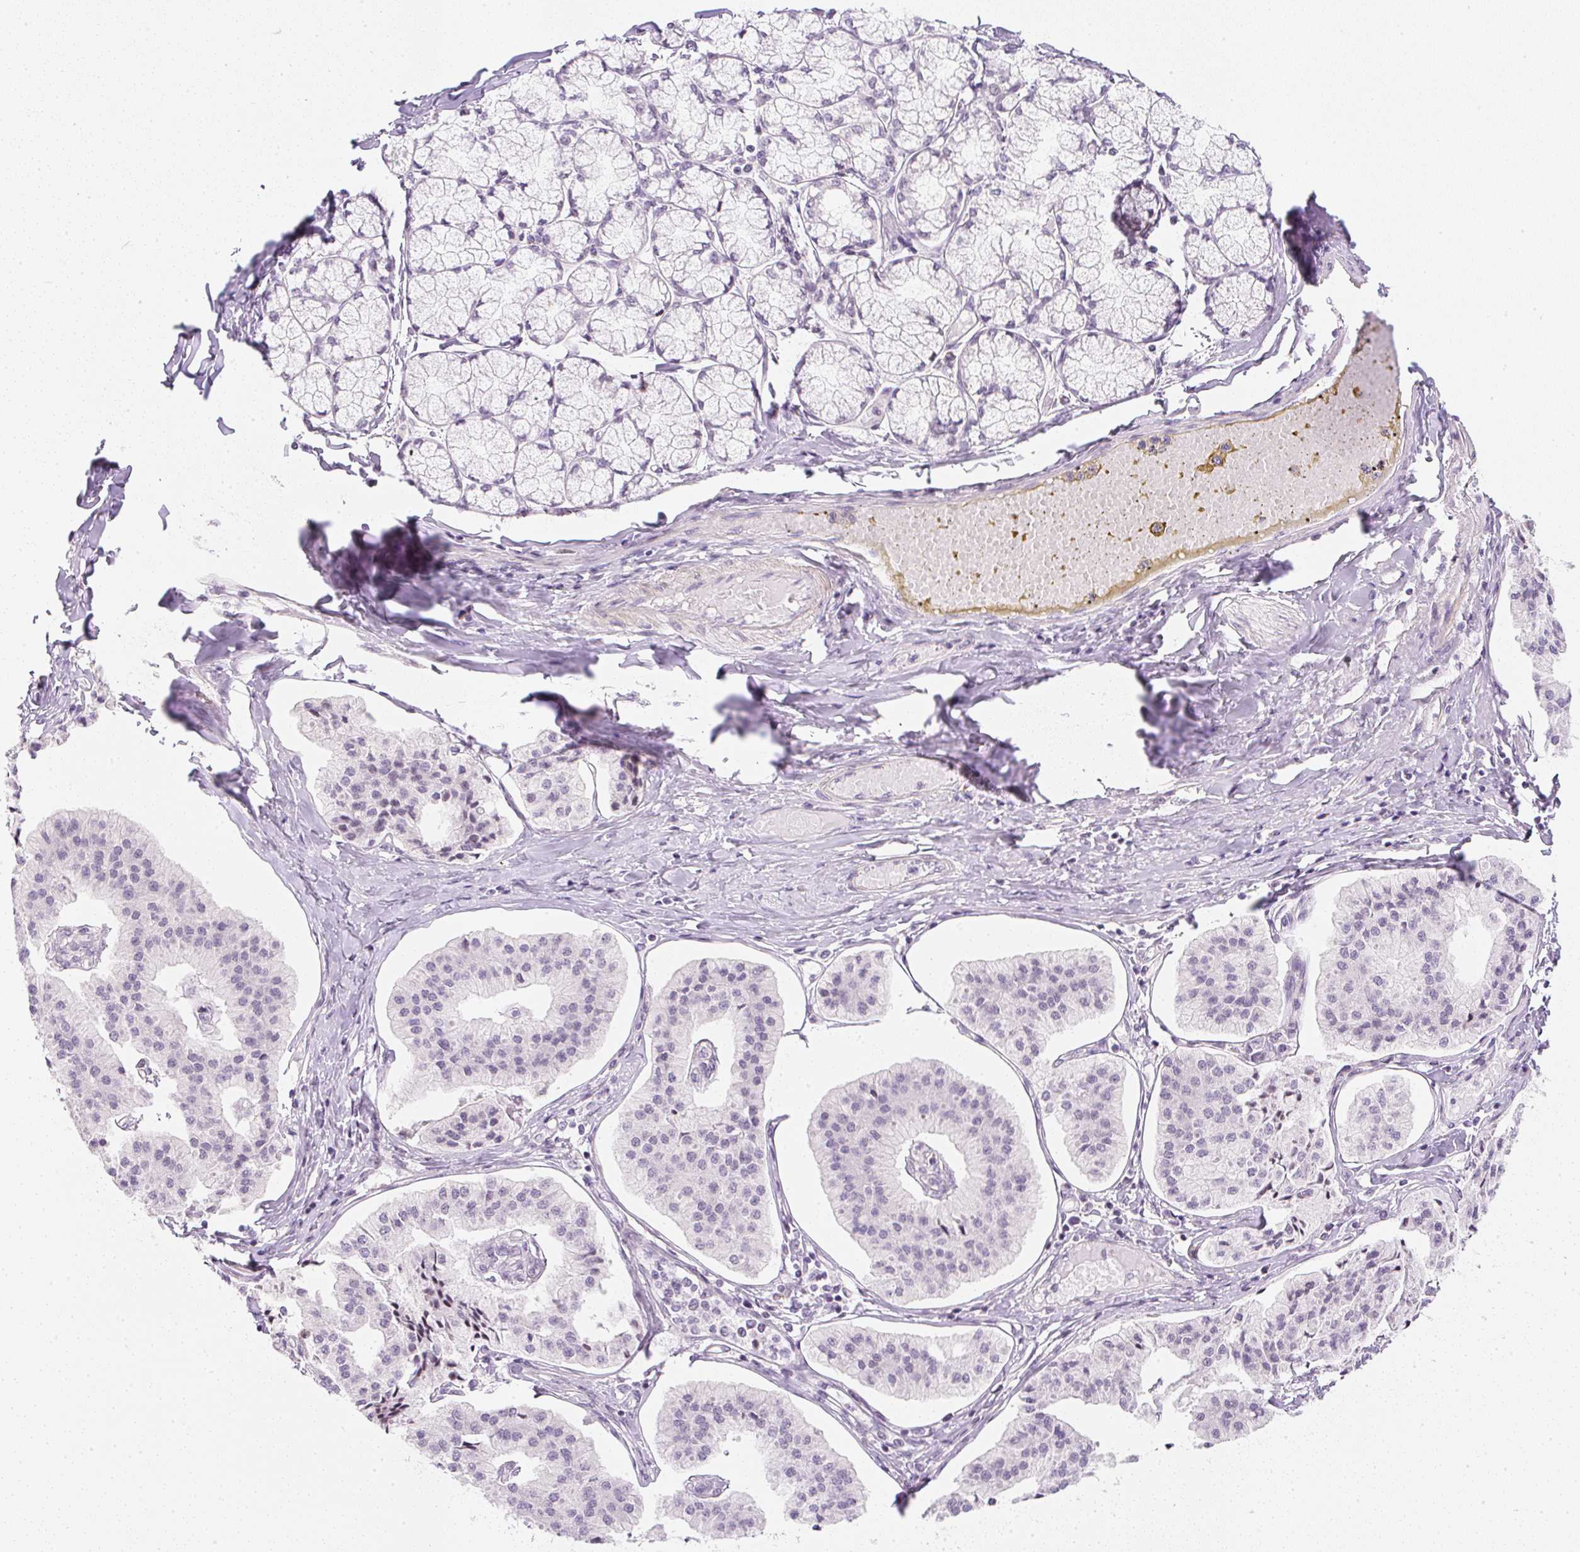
{"staining": {"intensity": "negative", "quantity": "none", "location": "none"}, "tissue": "pancreatic cancer", "cell_type": "Tumor cells", "image_type": "cancer", "snomed": [{"axis": "morphology", "description": "Adenocarcinoma, NOS"}, {"axis": "topography", "description": "Pancreas"}], "caption": "The IHC image has no significant staining in tumor cells of adenocarcinoma (pancreatic) tissue. (Brightfield microscopy of DAB (3,3'-diaminobenzidine) IHC at high magnification).", "gene": "DPPA4", "patient": {"sex": "female", "age": 50}}